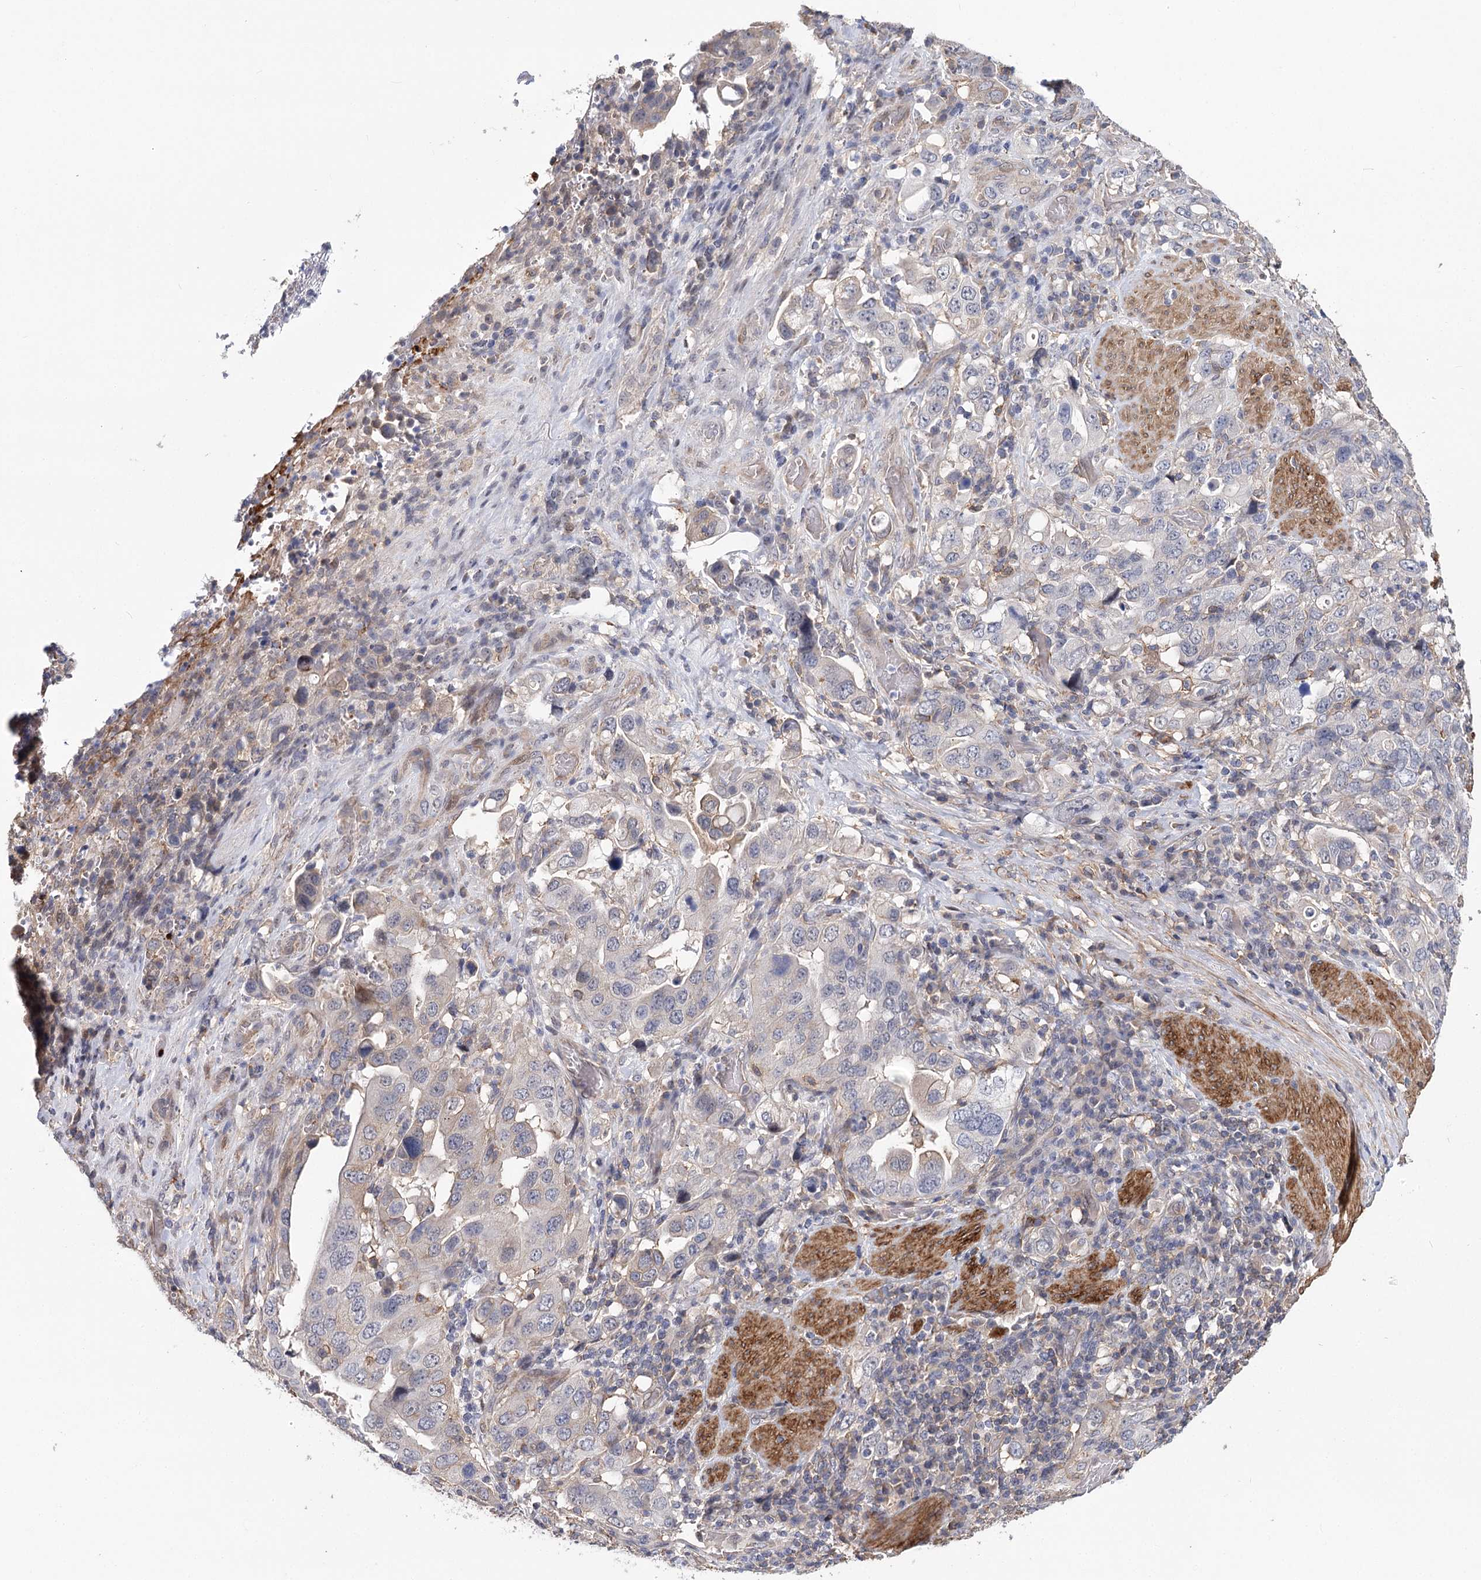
{"staining": {"intensity": "negative", "quantity": "none", "location": "none"}, "tissue": "stomach cancer", "cell_type": "Tumor cells", "image_type": "cancer", "snomed": [{"axis": "morphology", "description": "Adenocarcinoma, NOS"}, {"axis": "topography", "description": "Stomach, upper"}], "caption": "Photomicrograph shows no protein expression in tumor cells of stomach cancer tissue.", "gene": "TMEM218", "patient": {"sex": "male", "age": 62}}